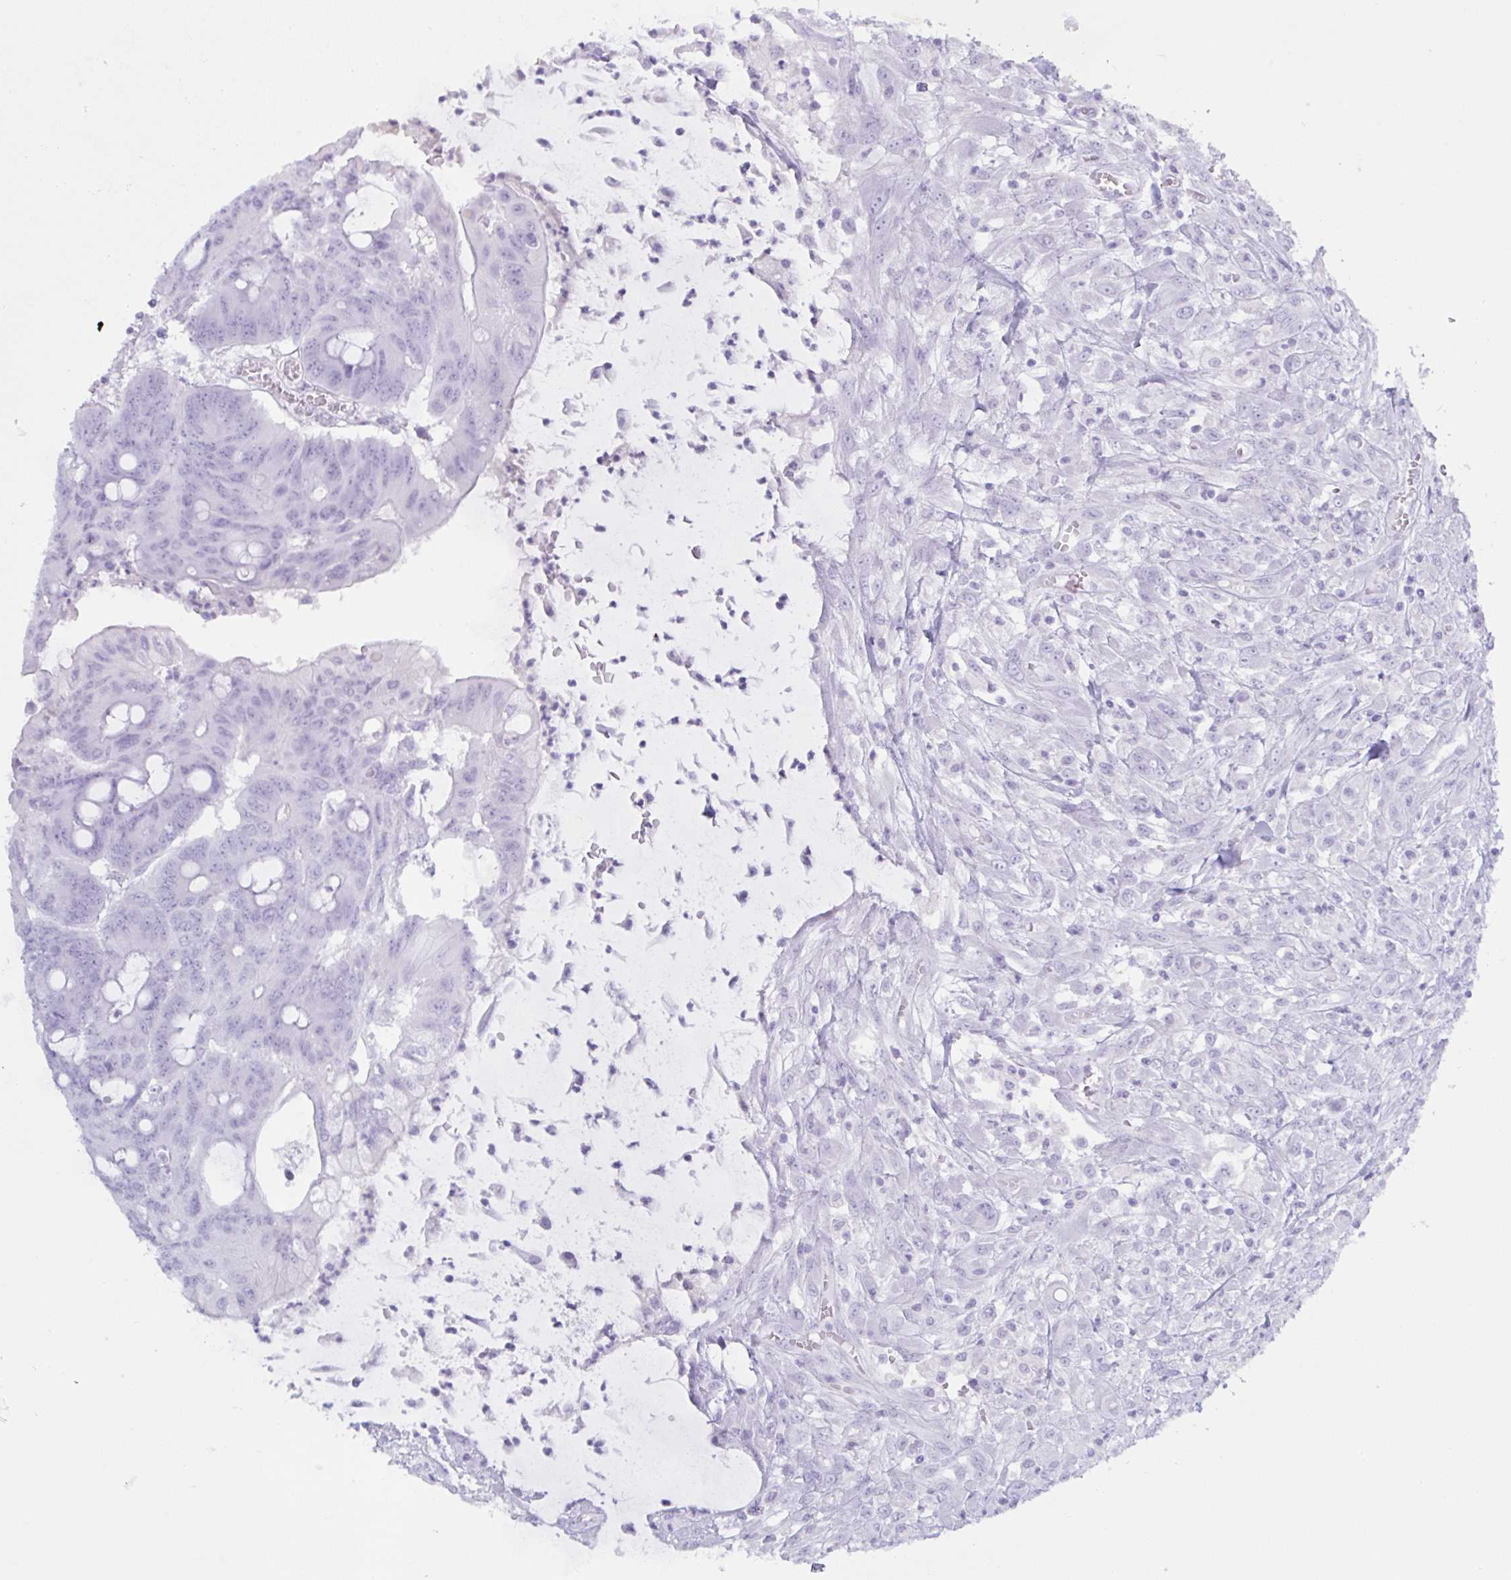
{"staining": {"intensity": "negative", "quantity": "none", "location": "none"}, "tissue": "colorectal cancer", "cell_type": "Tumor cells", "image_type": "cancer", "snomed": [{"axis": "morphology", "description": "Adenocarcinoma, NOS"}, {"axis": "topography", "description": "Colon"}], "caption": "The histopathology image exhibits no staining of tumor cells in colorectal cancer (adenocarcinoma). (Brightfield microscopy of DAB (3,3'-diaminobenzidine) immunohistochemistry (IHC) at high magnification).", "gene": "MRGPRG", "patient": {"sex": "male", "age": 65}}